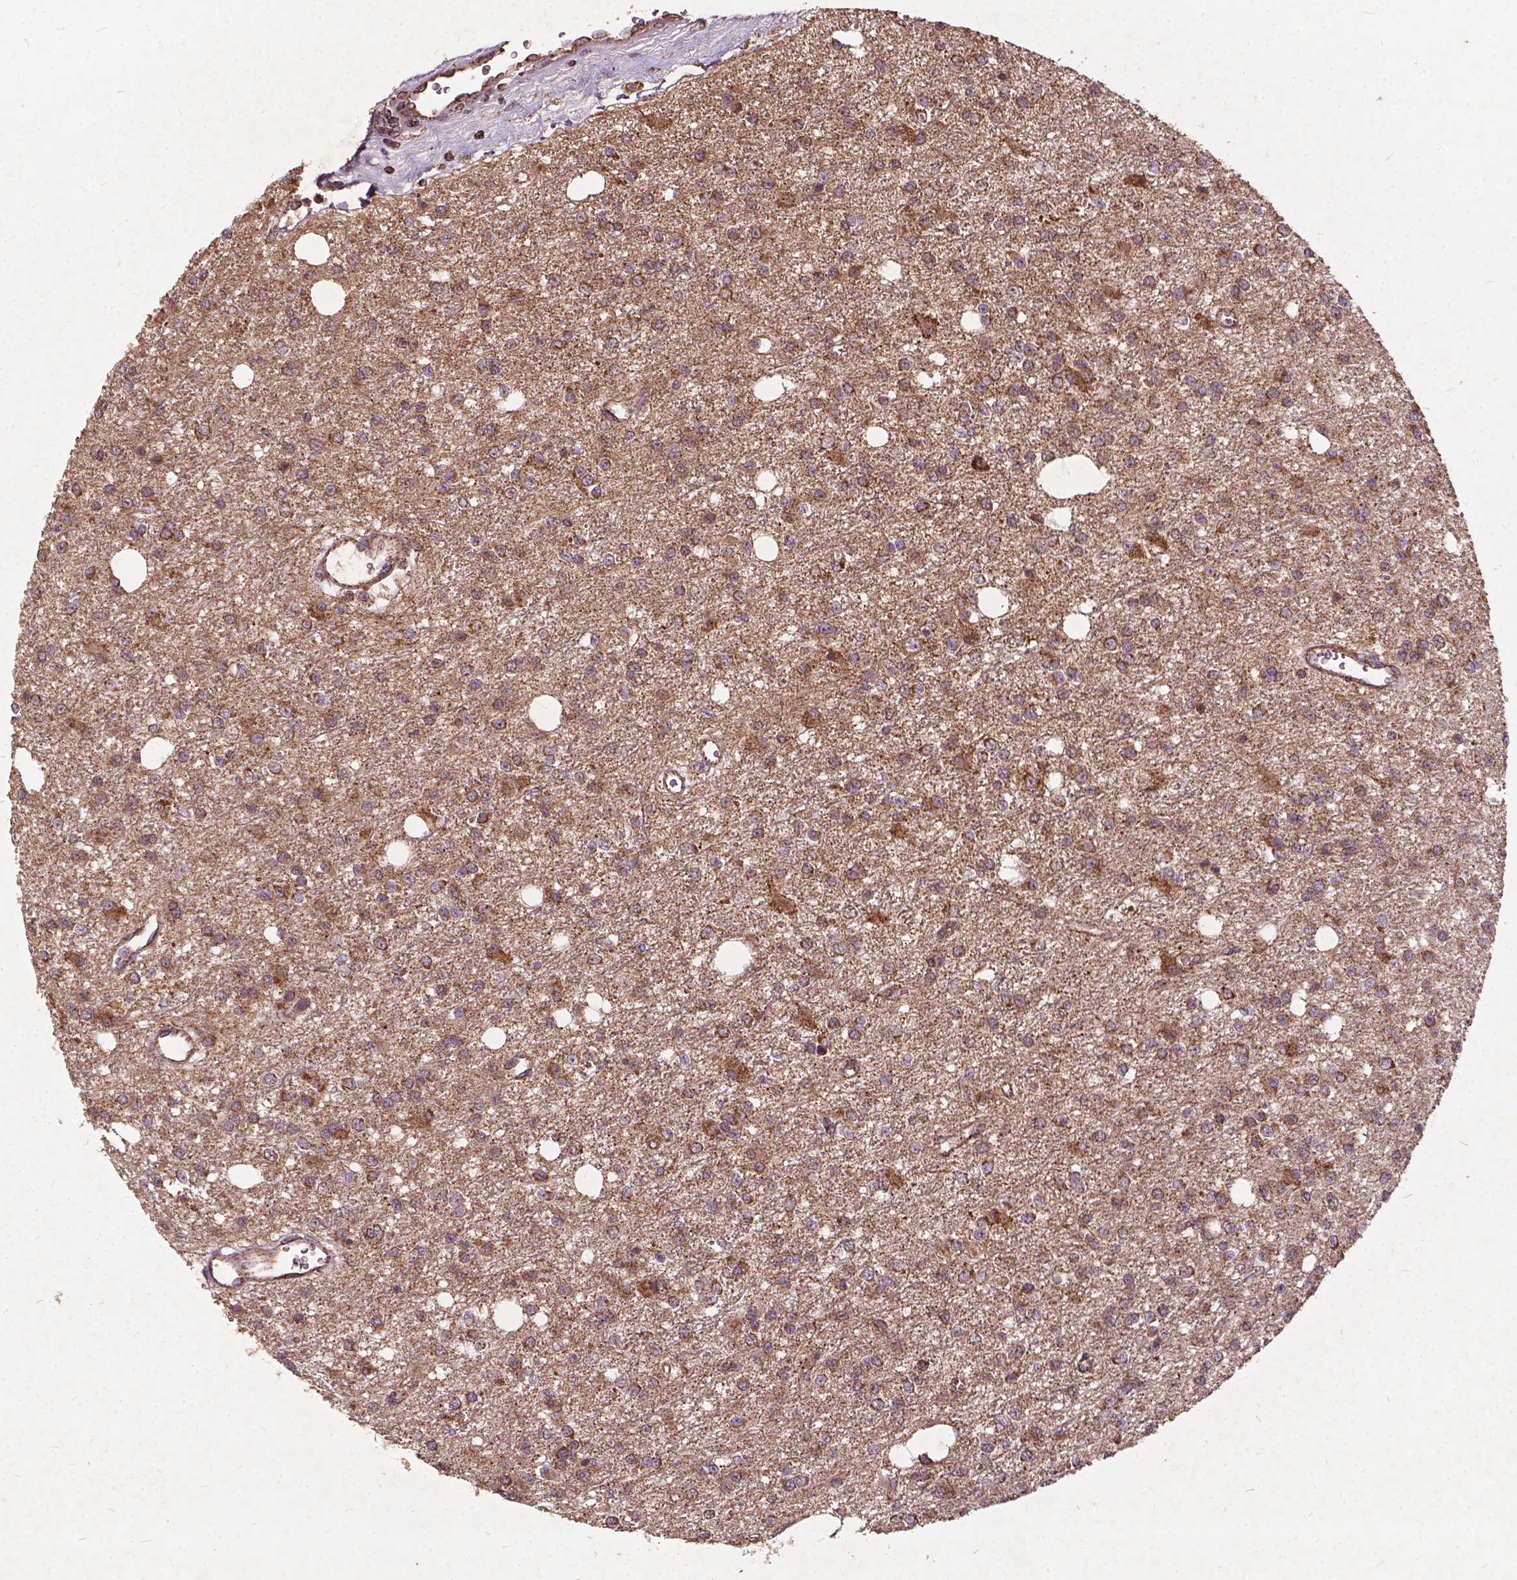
{"staining": {"intensity": "moderate", "quantity": ">75%", "location": "cytoplasmic/membranous"}, "tissue": "glioma", "cell_type": "Tumor cells", "image_type": "cancer", "snomed": [{"axis": "morphology", "description": "Glioma, malignant, Low grade"}, {"axis": "topography", "description": "Brain"}], "caption": "The micrograph shows staining of malignant low-grade glioma, revealing moderate cytoplasmic/membranous protein staining (brown color) within tumor cells.", "gene": "UBXN2A", "patient": {"sex": "female", "age": 45}}